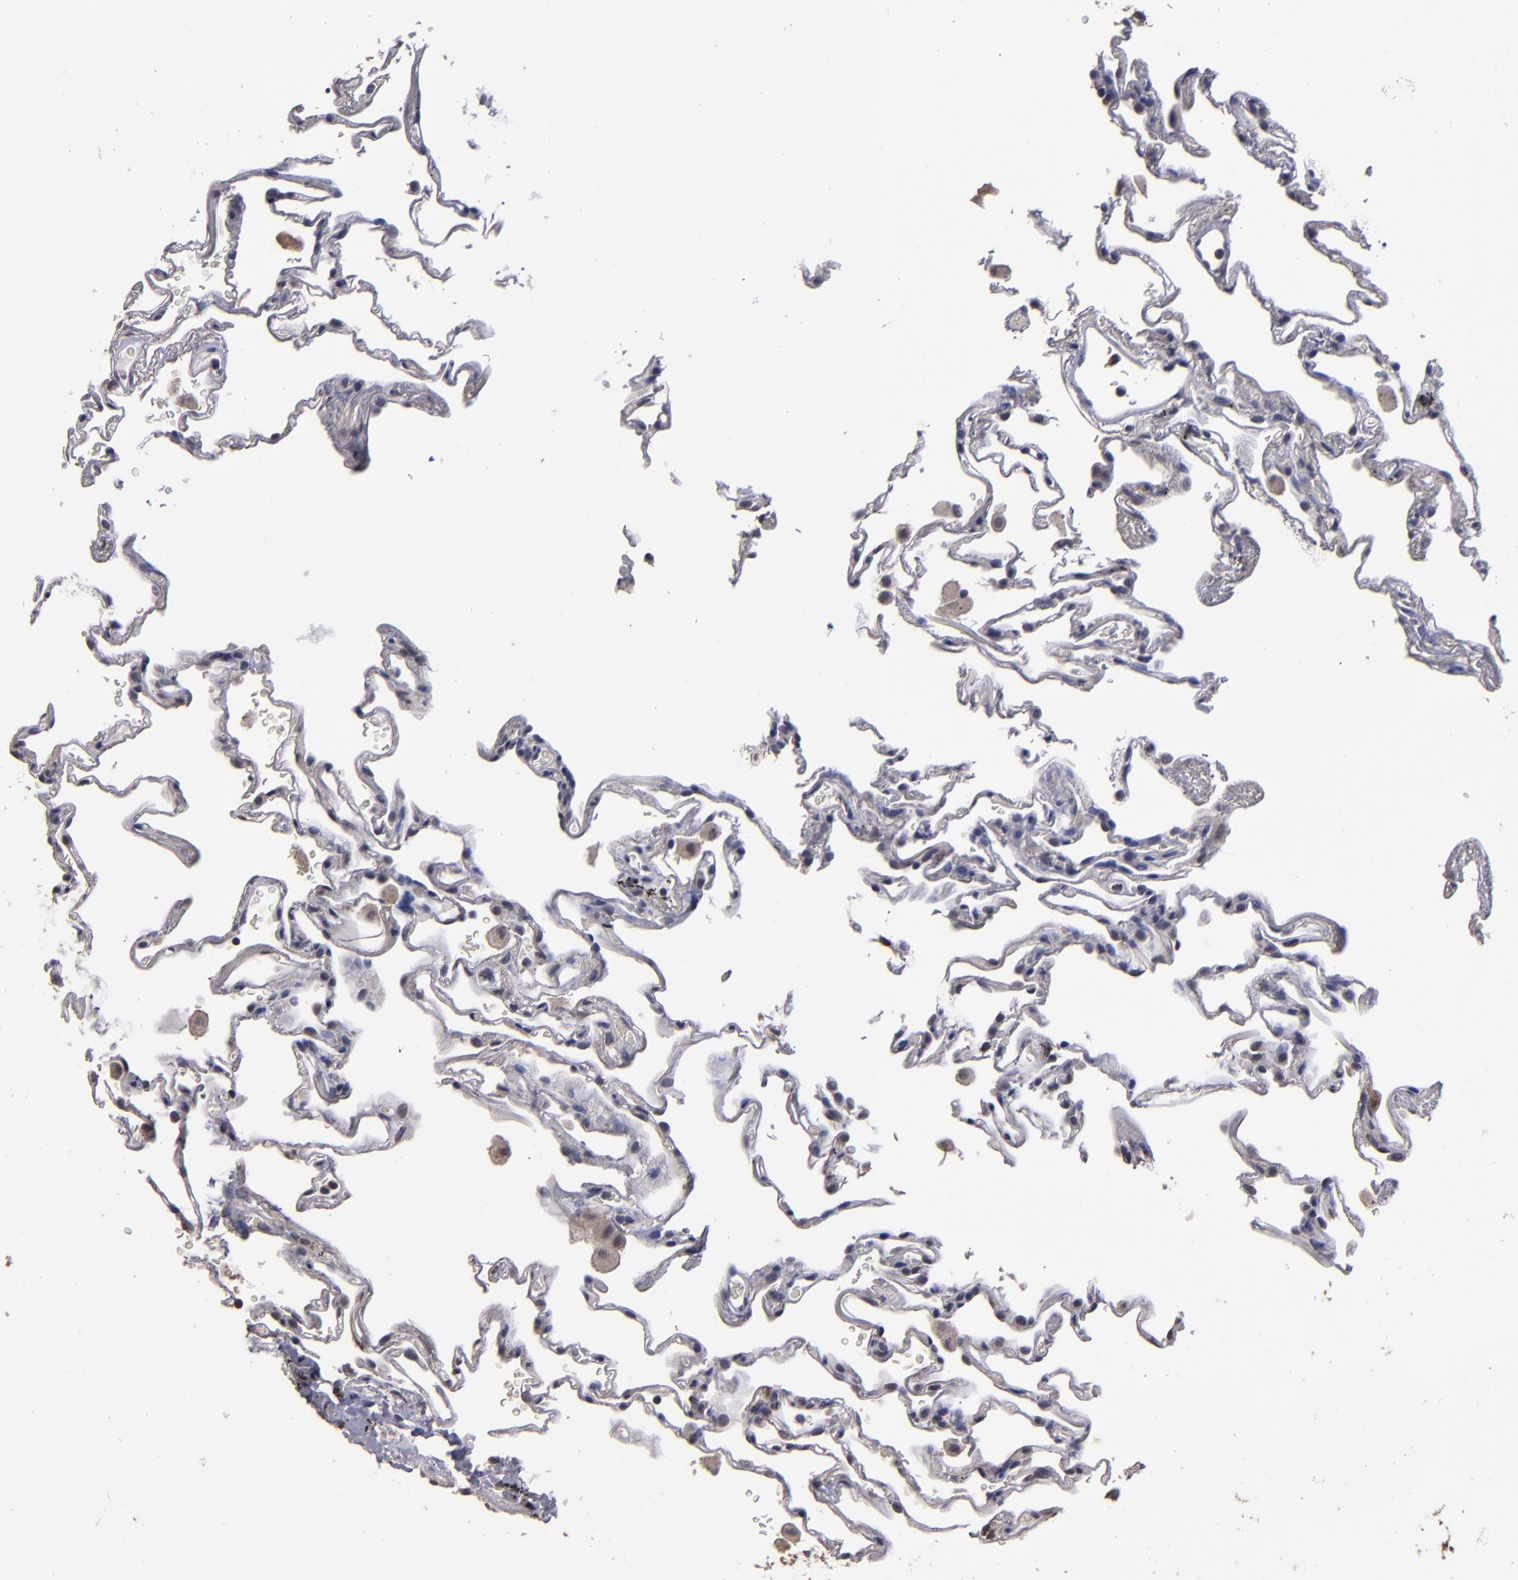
{"staining": {"intensity": "negative", "quantity": "none", "location": "none"}, "tissue": "lung", "cell_type": "Alveolar cells", "image_type": "normal", "snomed": [{"axis": "morphology", "description": "Normal tissue, NOS"}, {"axis": "morphology", "description": "Inflammation, NOS"}, {"axis": "topography", "description": "Lung"}], "caption": "The image displays no staining of alveolar cells in unremarkable lung. (Stains: DAB IHC with hematoxylin counter stain, Microscopy: brightfield microscopy at high magnification).", "gene": "S100A1", "patient": {"sex": "male", "age": 69}}